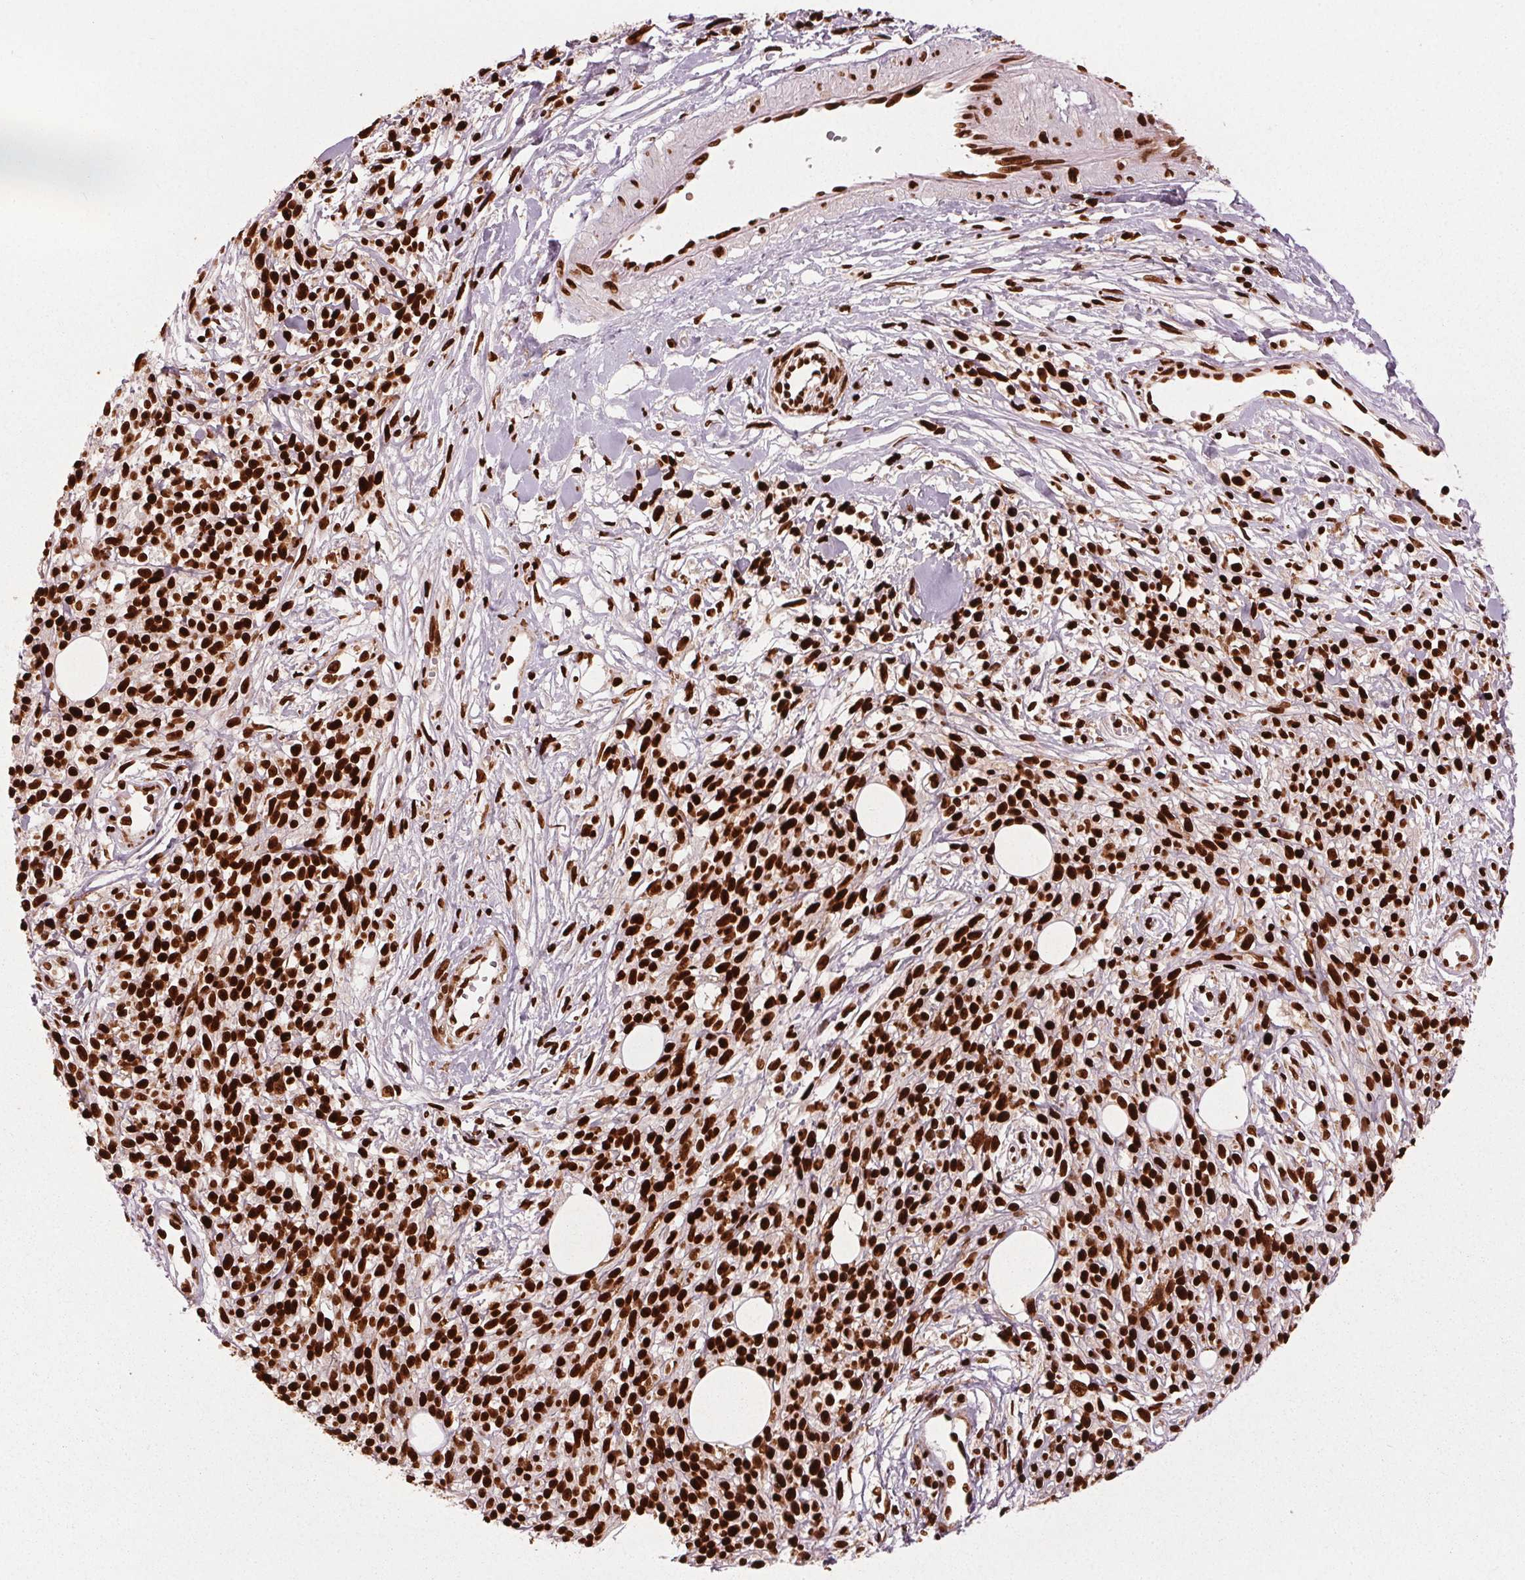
{"staining": {"intensity": "strong", "quantity": ">75%", "location": "nuclear"}, "tissue": "melanoma", "cell_type": "Tumor cells", "image_type": "cancer", "snomed": [{"axis": "morphology", "description": "Malignant melanoma, NOS"}, {"axis": "topography", "description": "Skin"}, {"axis": "topography", "description": "Skin of trunk"}], "caption": "Melanoma stained with immunohistochemistry (IHC) displays strong nuclear staining in about >75% of tumor cells.", "gene": "BRD4", "patient": {"sex": "male", "age": 74}}